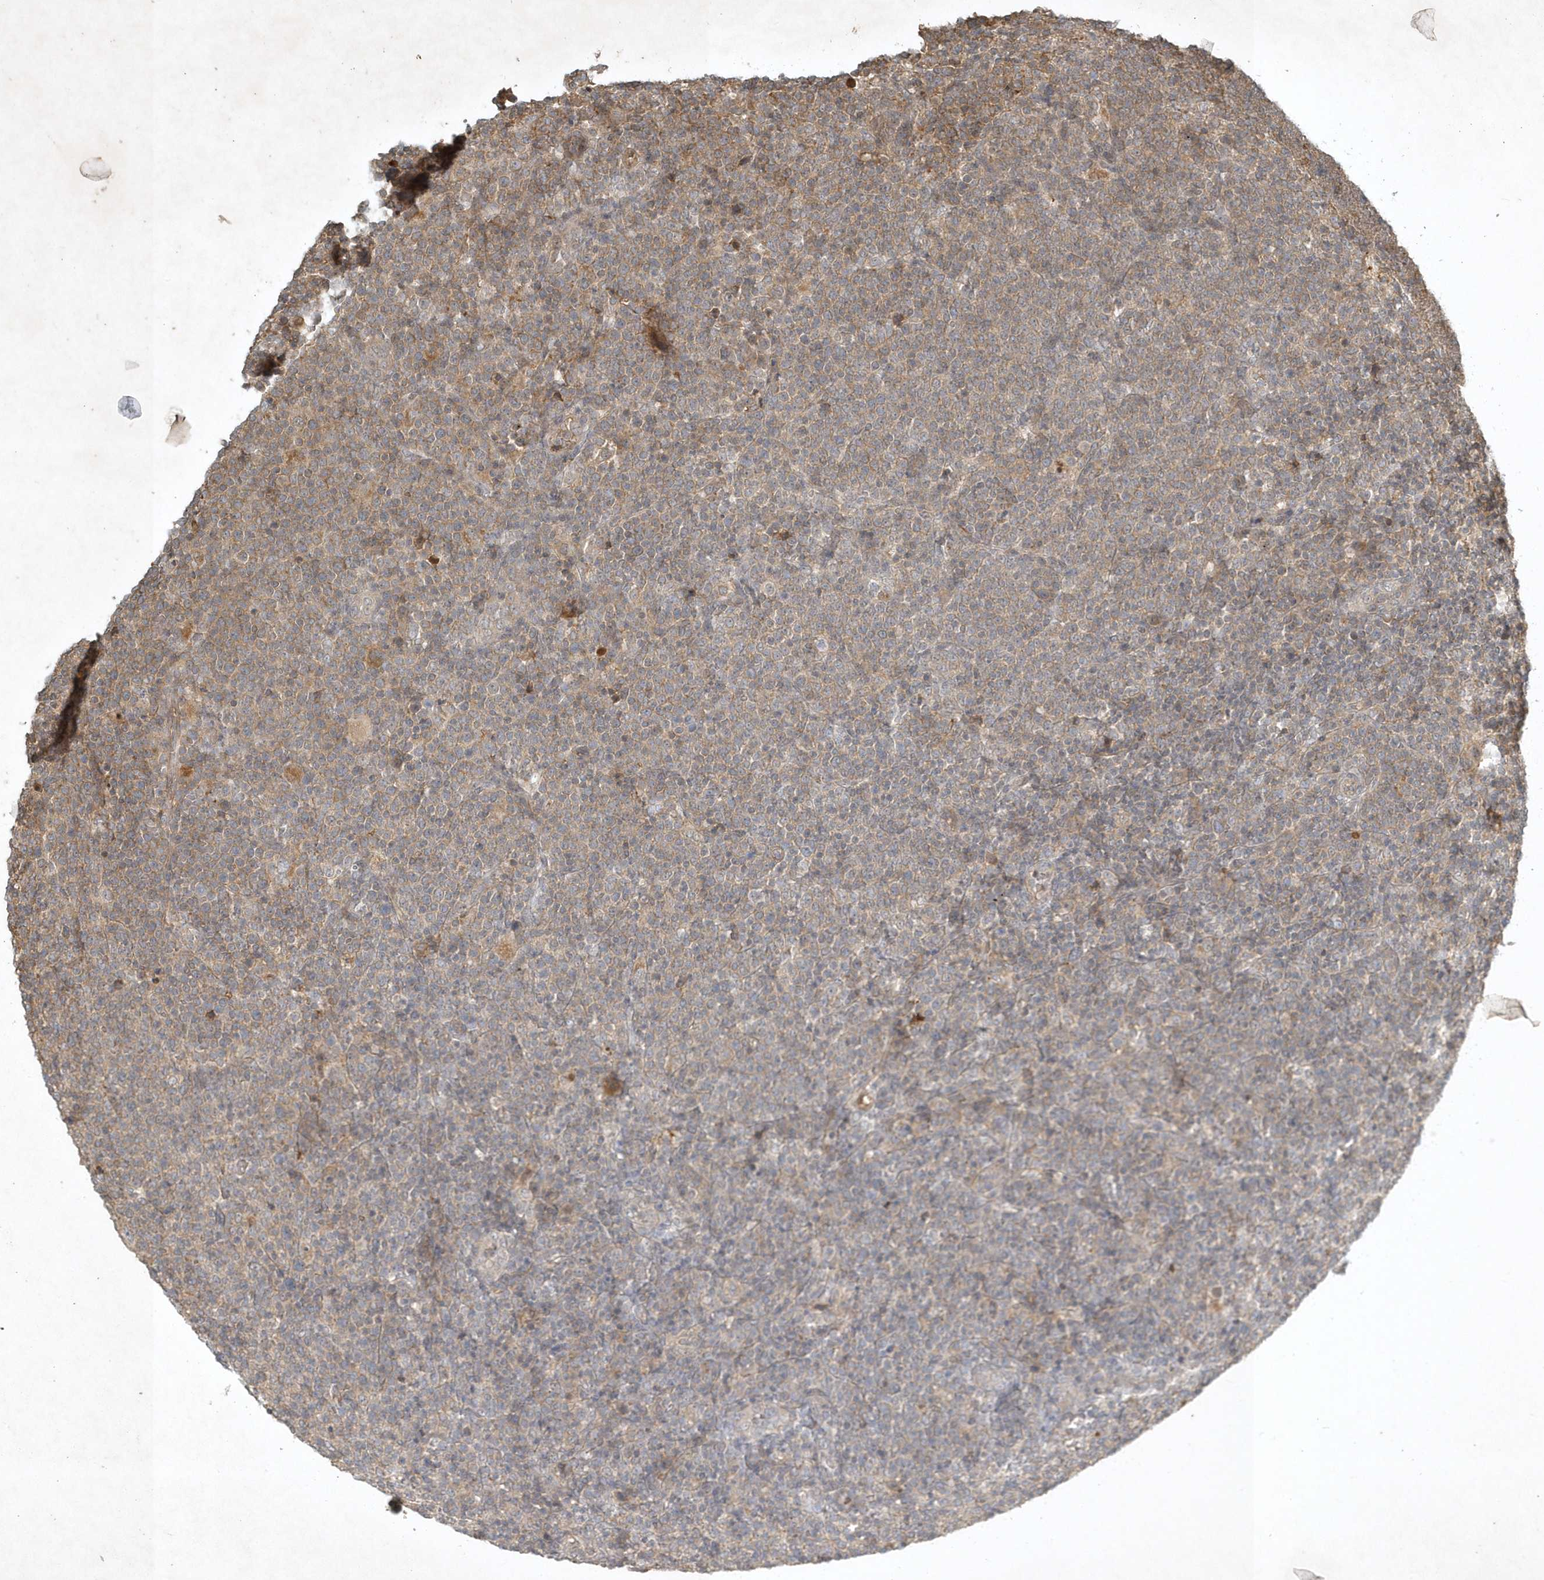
{"staining": {"intensity": "weak", "quantity": "<25%", "location": "cytoplasmic/membranous"}, "tissue": "lymphoma", "cell_type": "Tumor cells", "image_type": "cancer", "snomed": [{"axis": "morphology", "description": "Malignant lymphoma, non-Hodgkin's type, High grade"}, {"axis": "topography", "description": "Lymph node"}], "caption": "Immunohistochemistry (IHC) of lymphoma shows no staining in tumor cells. Nuclei are stained in blue.", "gene": "TNFAIP6", "patient": {"sex": "male", "age": 61}}